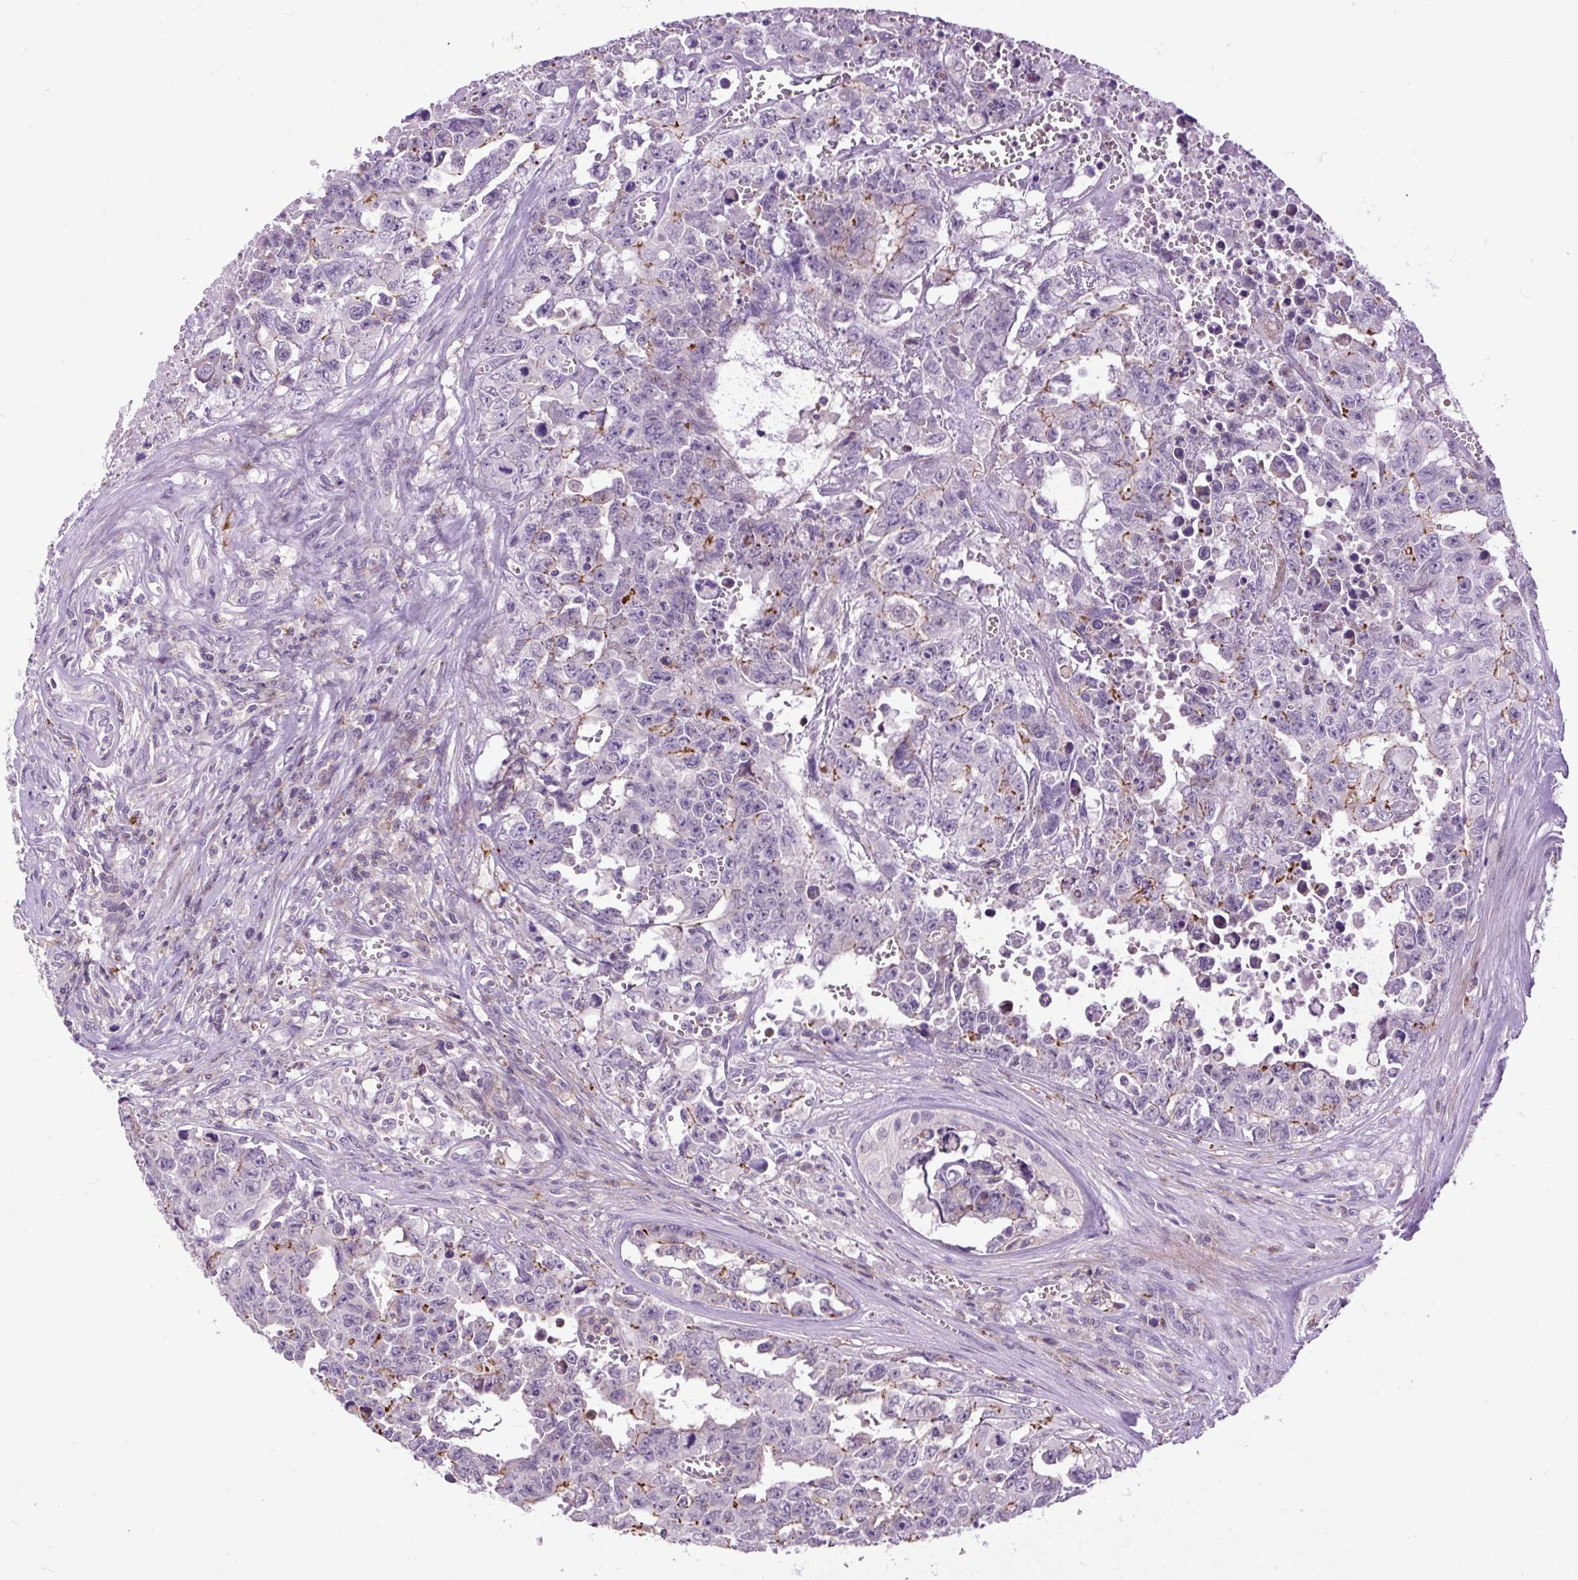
{"staining": {"intensity": "moderate", "quantity": "<25%", "location": "cytoplasmic/membranous"}, "tissue": "testis cancer", "cell_type": "Tumor cells", "image_type": "cancer", "snomed": [{"axis": "morphology", "description": "Carcinoma, Embryonal, NOS"}, {"axis": "topography", "description": "Testis"}], "caption": "A high-resolution histopathology image shows immunohistochemistry (IHC) staining of testis embryonal carcinoma, which demonstrates moderate cytoplasmic/membranous positivity in about <25% of tumor cells. The staining was performed using DAB (3,3'-diaminobenzidine) to visualize the protein expression in brown, while the nuclei were stained in blue with hematoxylin (Magnification: 20x).", "gene": "ZNF197", "patient": {"sex": "male", "age": 24}}